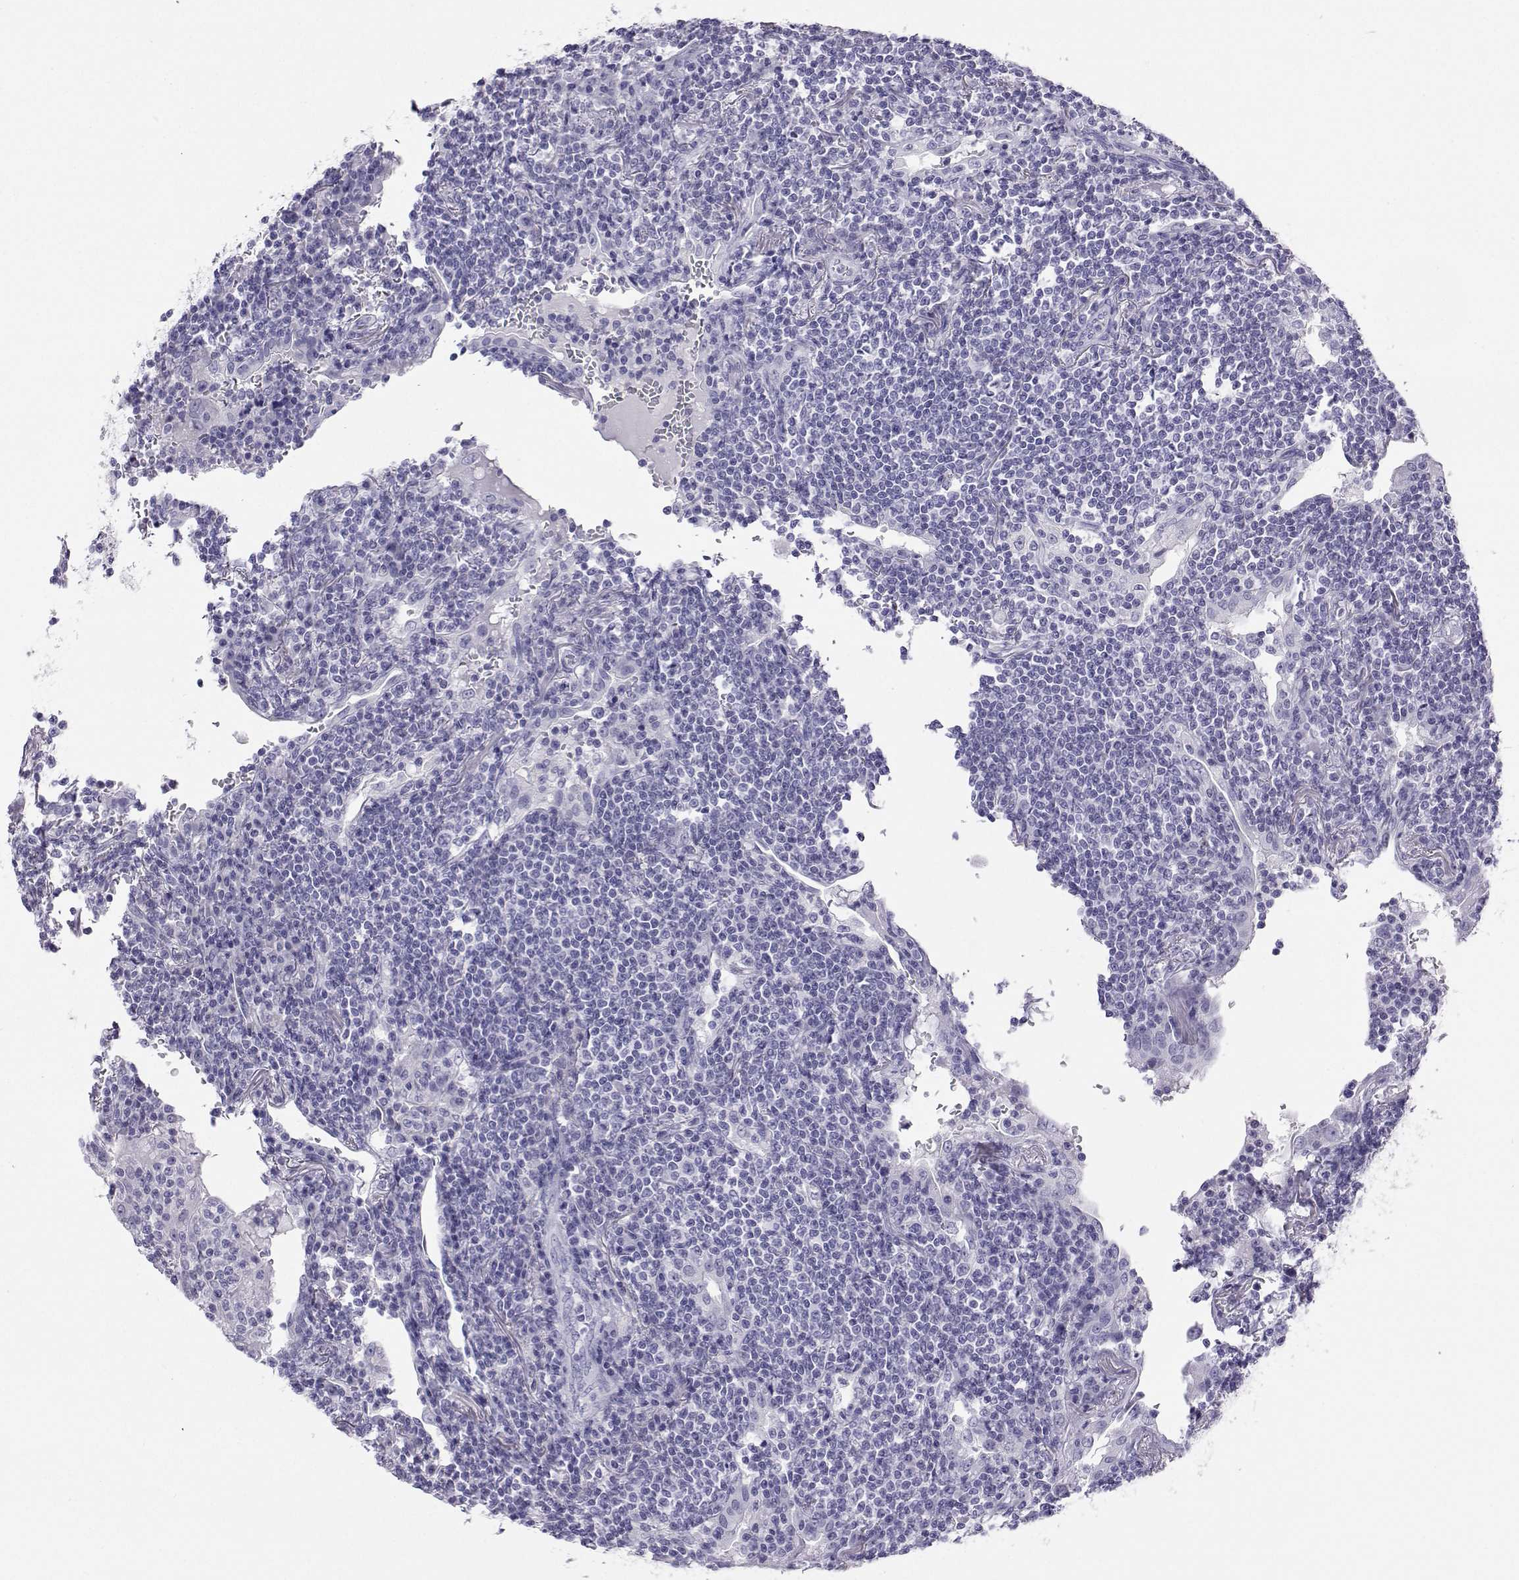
{"staining": {"intensity": "negative", "quantity": "none", "location": "none"}, "tissue": "lymphoma", "cell_type": "Tumor cells", "image_type": "cancer", "snomed": [{"axis": "morphology", "description": "Malignant lymphoma, non-Hodgkin's type, Low grade"}, {"axis": "topography", "description": "Lung"}], "caption": "High magnification brightfield microscopy of low-grade malignant lymphoma, non-Hodgkin's type stained with DAB (3,3'-diaminobenzidine) (brown) and counterstained with hematoxylin (blue): tumor cells show no significant positivity.", "gene": "PLIN4", "patient": {"sex": "female", "age": 71}}